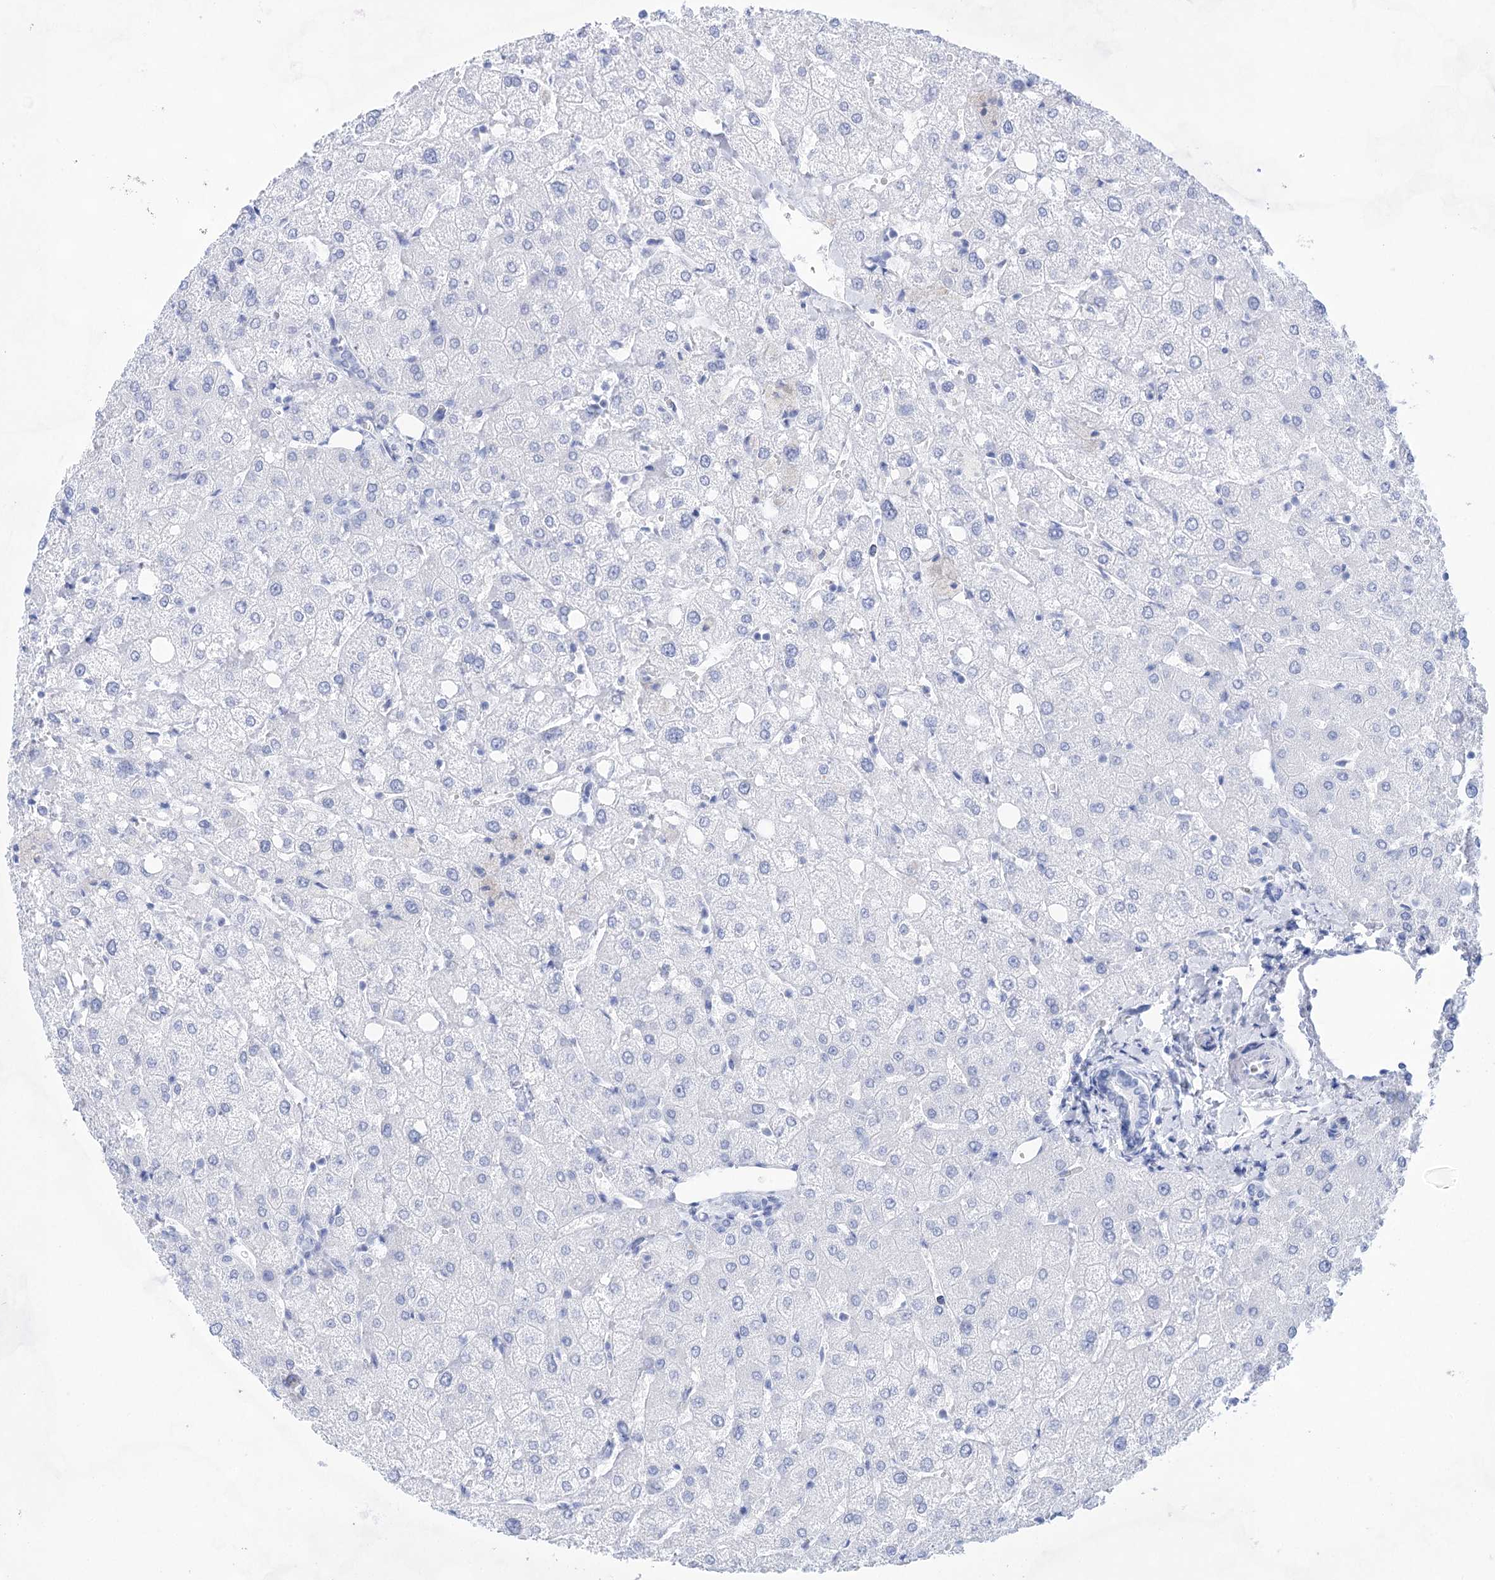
{"staining": {"intensity": "negative", "quantity": "none", "location": "none"}, "tissue": "liver", "cell_type": "Cholangiocytes", "image_type": "normal", "snomed": [{"axis": "morphology", "description": "Normal tissue, NOS"}, {"axis": "topography", "description": "Liver"}], "caption": "DAB immunohistochemical staining of normal human liver shows no significant positivity in cholangiocytes.", "gene": "LALBA", "patient": {"sex": "female", "age": 54}}